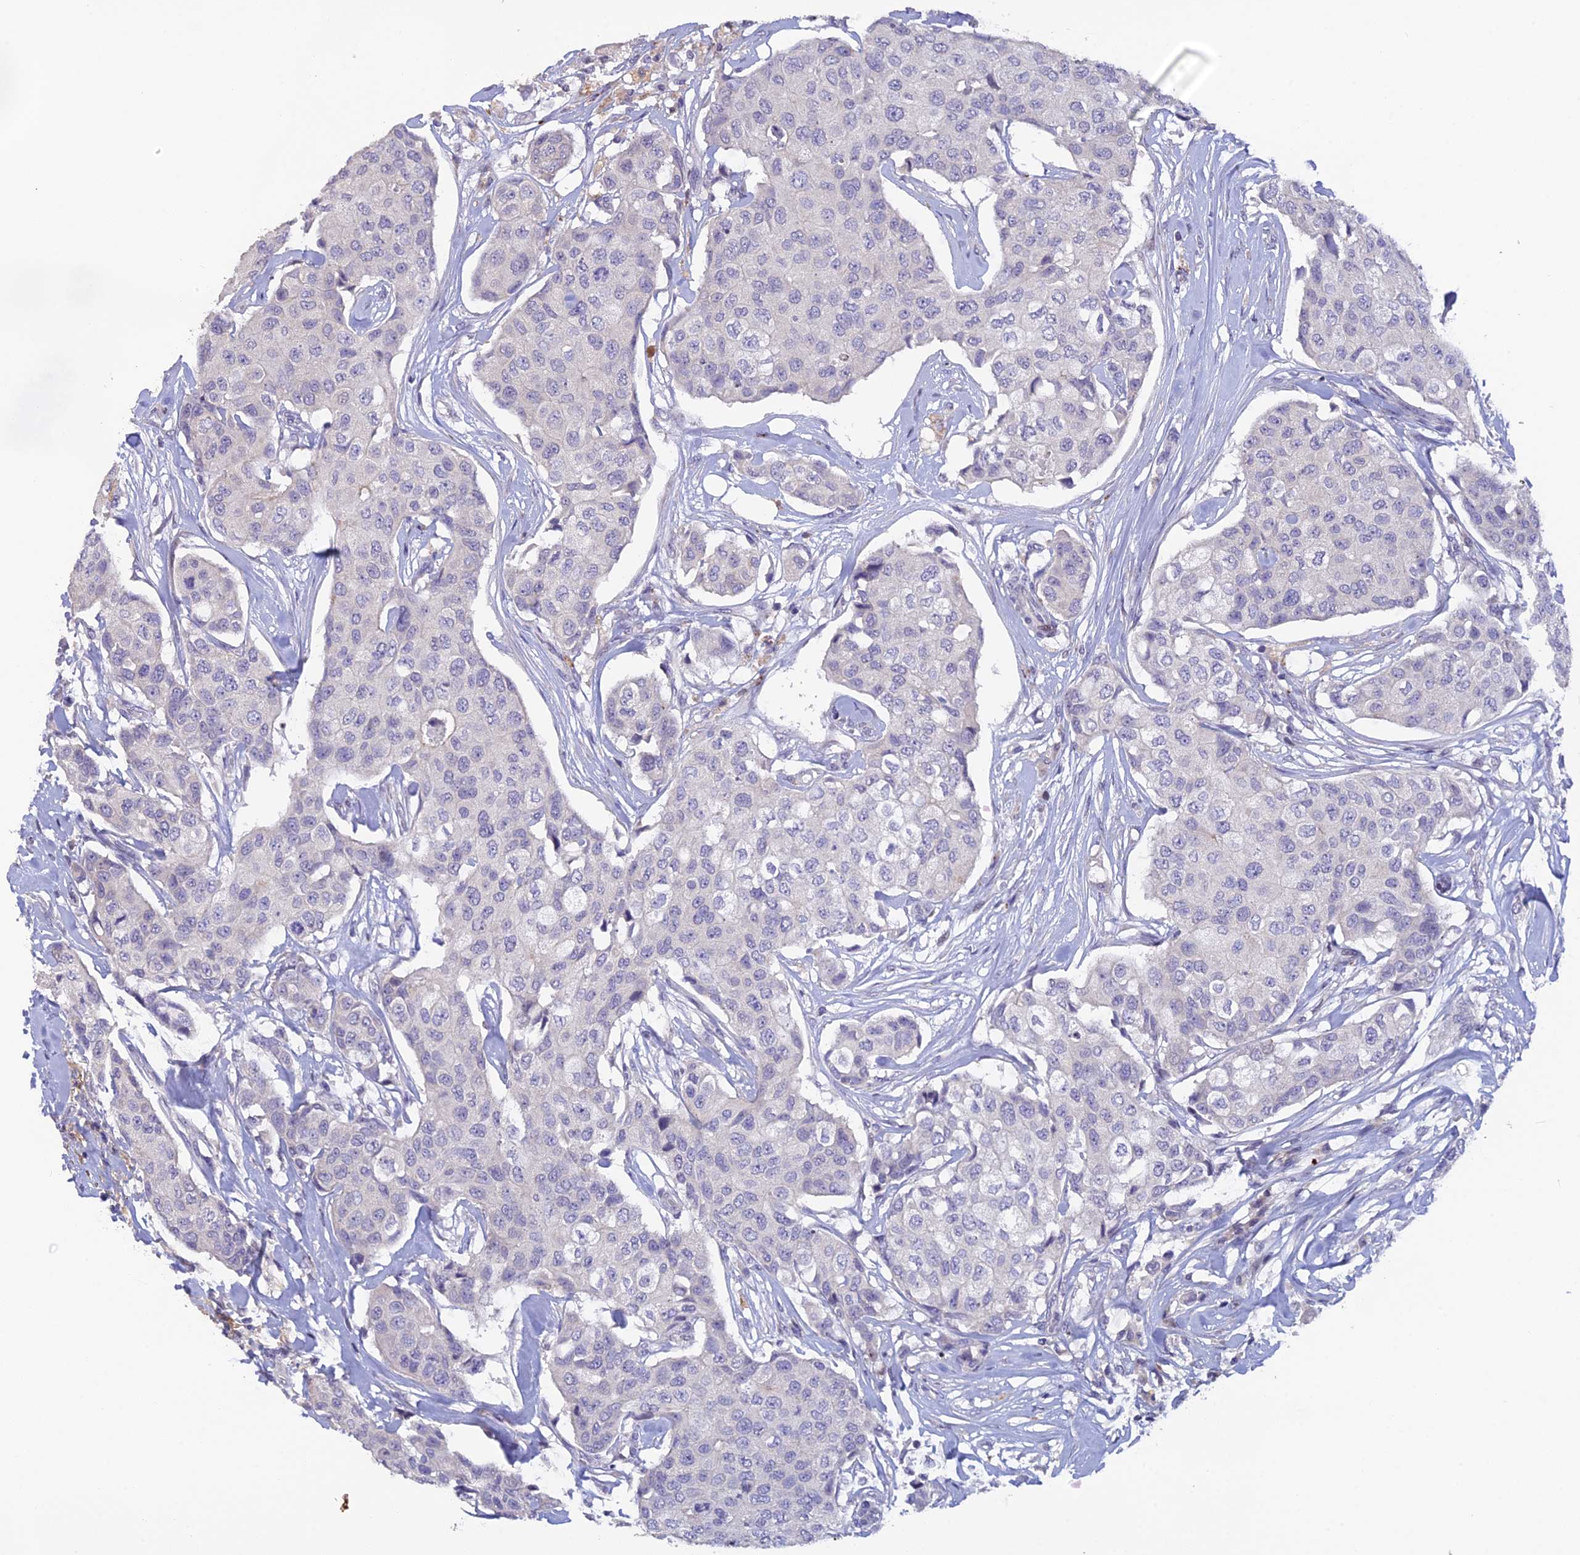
{"staining": {"intensity": "negative", "quantity": "none", "location": "none"}, "tissue": "breast cancer", "cell_type": "Tumor cells", "image_type": "cancer", "snomed": [{"axis": "morphology", "description": "Duct carcinoma"}, {"axis": "topography", "description": "Breast"}], "caption": "Tumor cells are negative for brown protein staining in breast invasive ductal carcinoma. (DAB IHC with hematoxylin counter stain).", "gene": "TMEM134", "patient": {"sex": "female", "age": 80}}